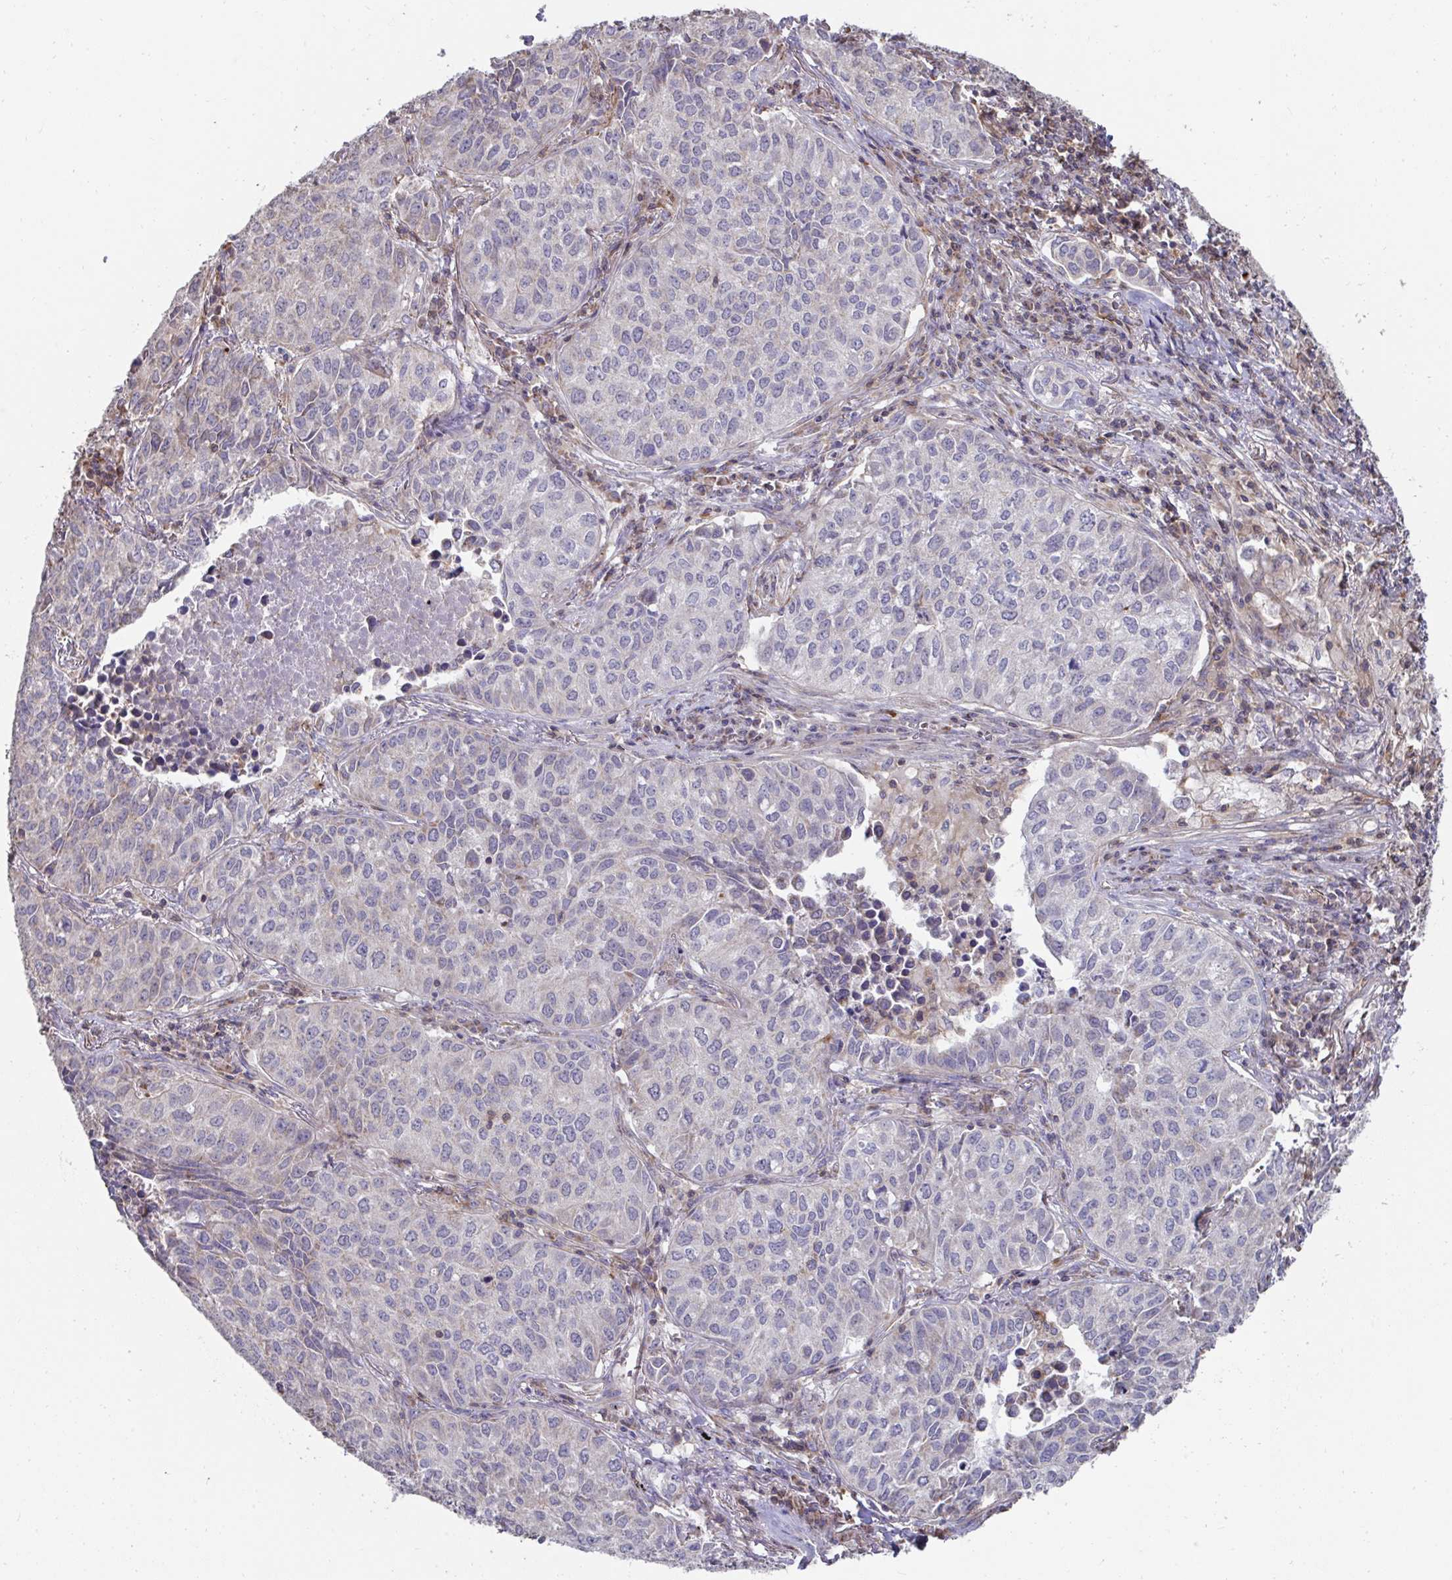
{"staining": {"intensity": "negative", "quantity": "none", "location": "none"}, "tissue": "lung cancer", "cell_type": "Tumor cells", "image_type": "cancer", "snomed": [{"axis": "morphology", "description": "Adenocarcinoma, NOS"}, {"axis": "topography", "description": "Lung"}], "caption": "Protein analysis of lung cancer shows no significant expression in tumor cells. (IHC, brightfield microscopy, high magnification).", "gene": "DZANK1", "patient": {"sex": "female", "age": 50}}